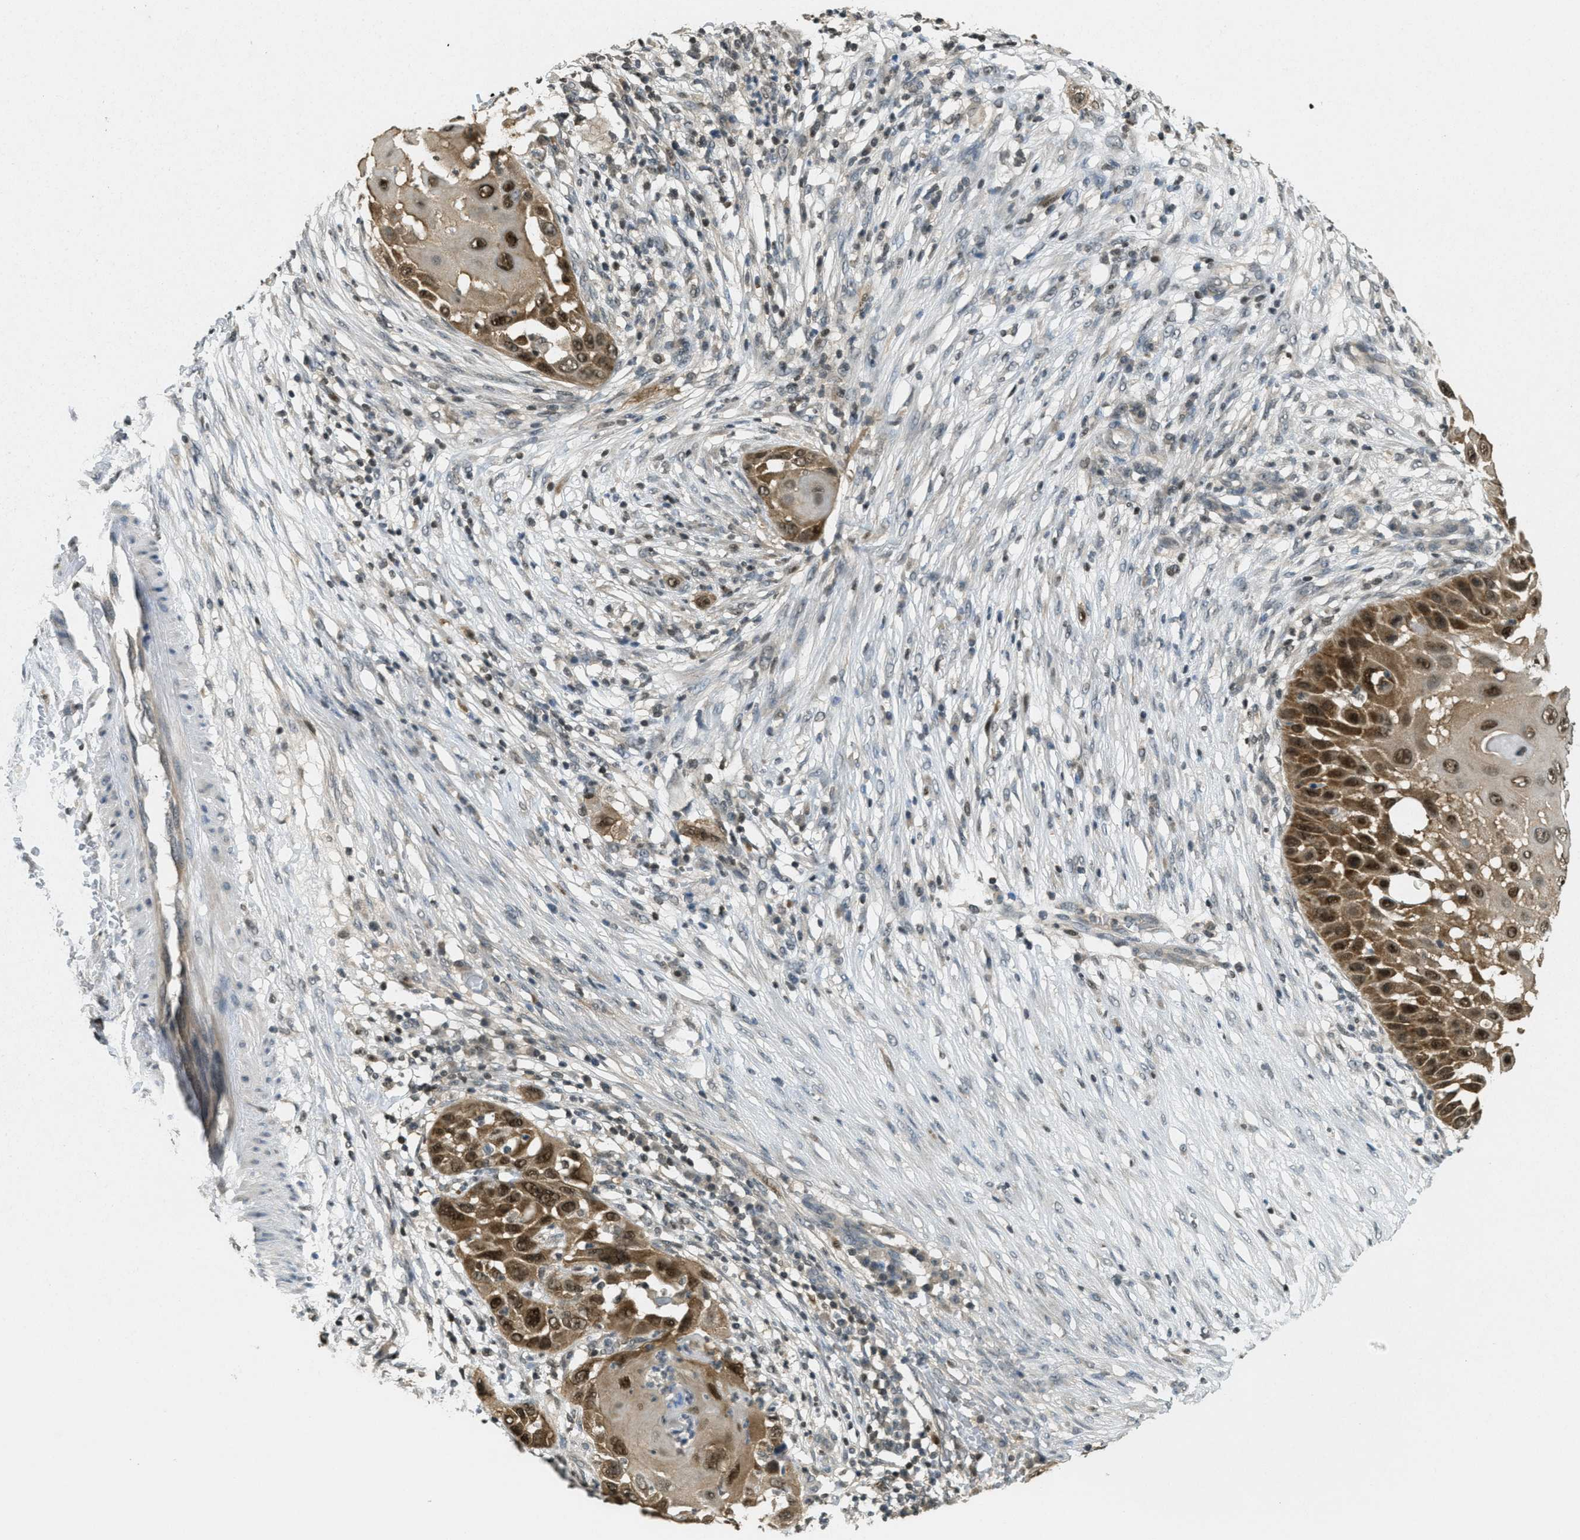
{"staining": {"intensity": "strong", "quantity": ">75%", "location": "cytoplasmic/membranous,nuclear"}, "tissue": "skin cancer", "cell_type": "Tumor cells", "image_type": "cancer", "snomed": [{"axis": "morphology", "description": "Squamous cell carcinoma, NOS"}, {"axis": "topography", "description": "Skin"}], "caption": "Tumor cells exhibit high levels of strong cytoplasmic/membranous and nuclear expression in about >75% of cells in skin cancer (squamous cell carcinoma). The staining was performed using DAB, with brown indicating positive protein expression. Nuclei are stained blue with hematoxylin.", "gene": "DNAJB1", "patient": {"sex": "female", "age": 44}}